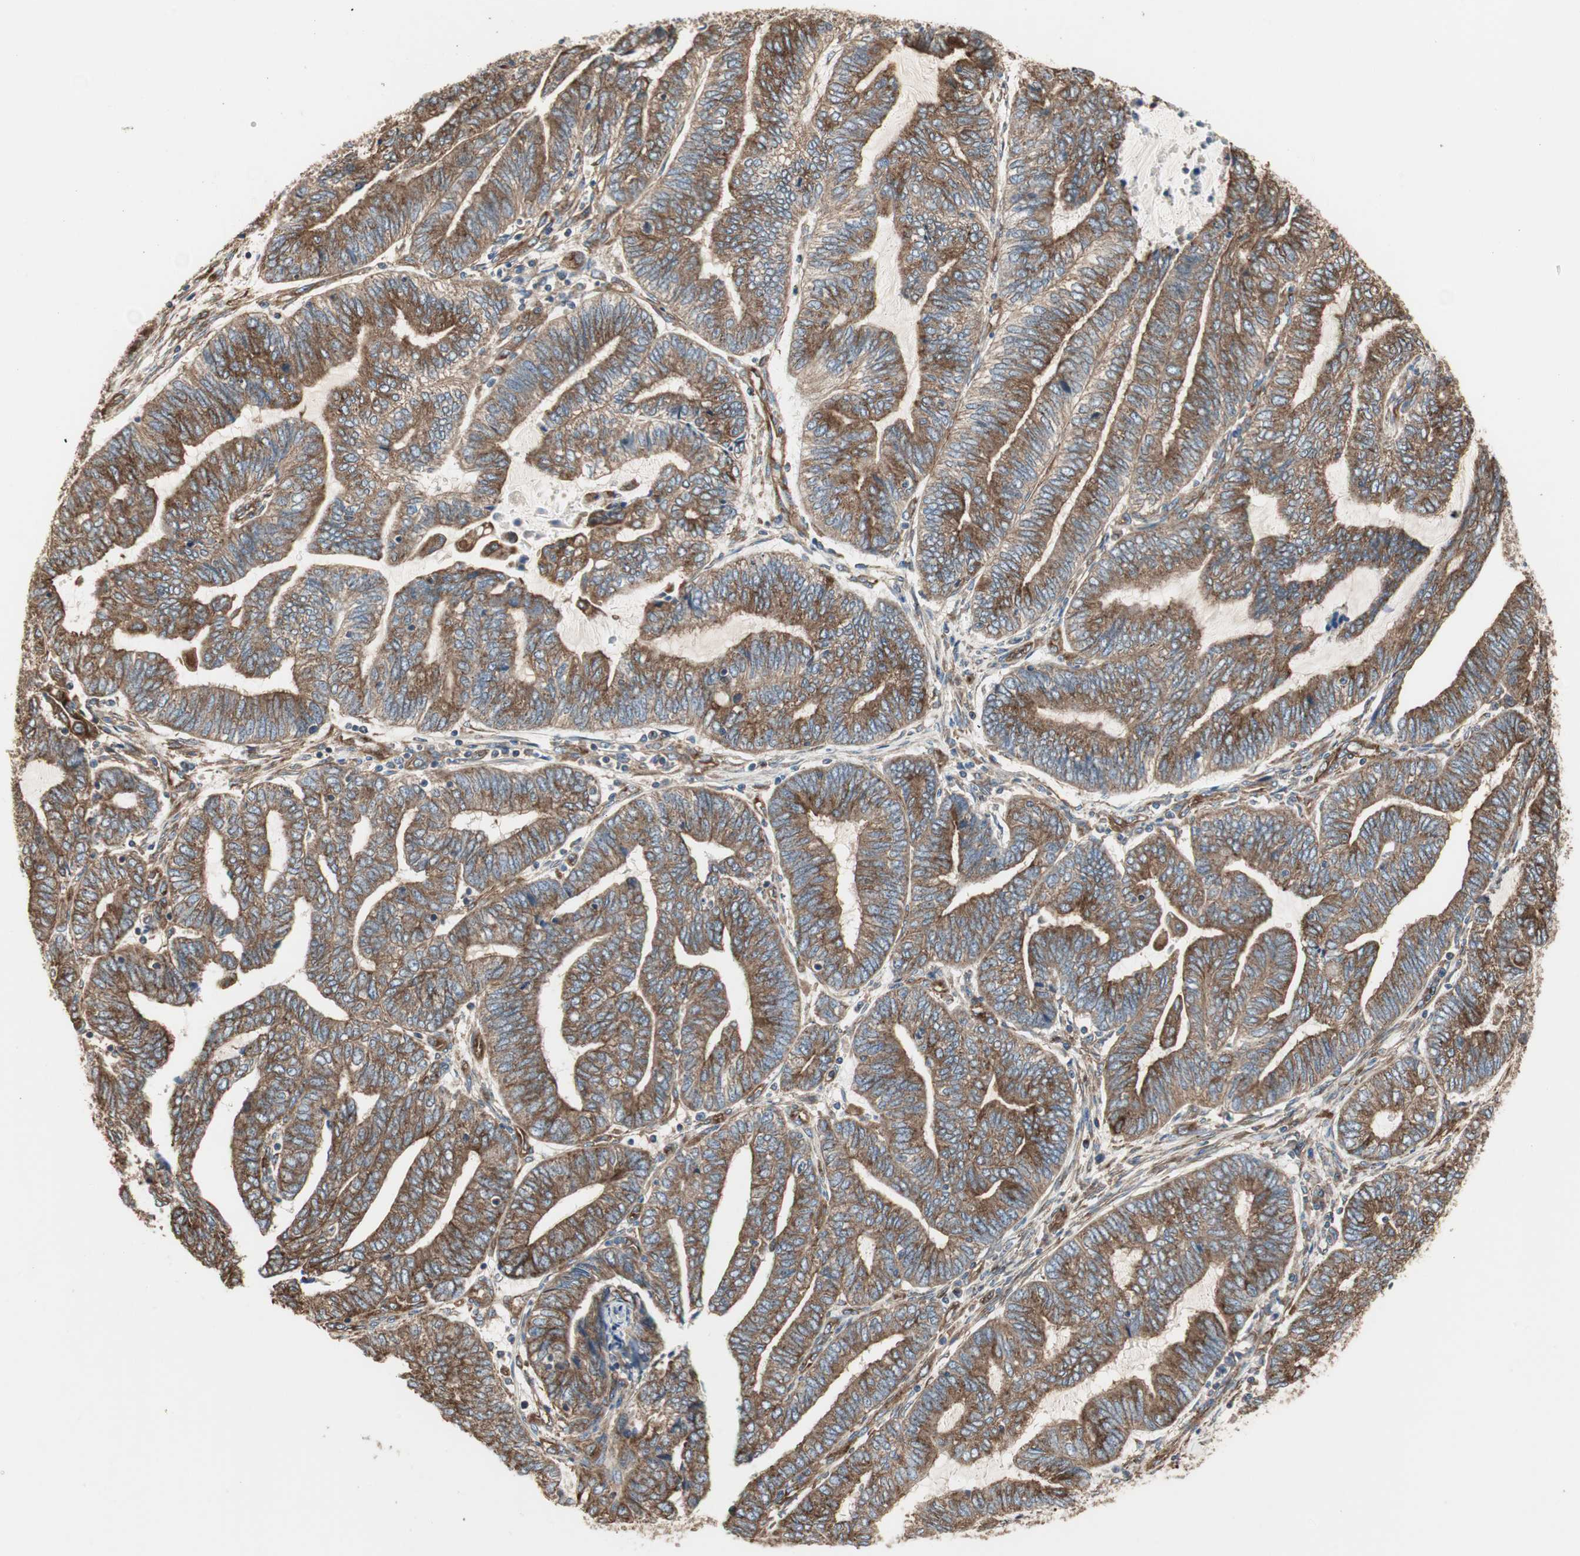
{"staining": {"intensity": "strong", "quantity": ">75%", "location": "cytoplasmic/membranous"}, "tissue": "endometrial cancer", "cell_type": "Tumor cells", "image_type": "cancer", "snomed": [{"axis": "morphology", "description": "Adenocarcinoma, NOS"}, {"axis": "topography", "description": "Uterus"}, {"axis": "topography", "description": "Endometrium"}], "caption": "About >75% of tumor cells in endometrial cancer demonstrate strong cytoplasmic/membranous protein positivity as visualized by brown immunohistochemical staining.", "gene": "H6PD", "patient": {"sex": "female", "age": 70}}